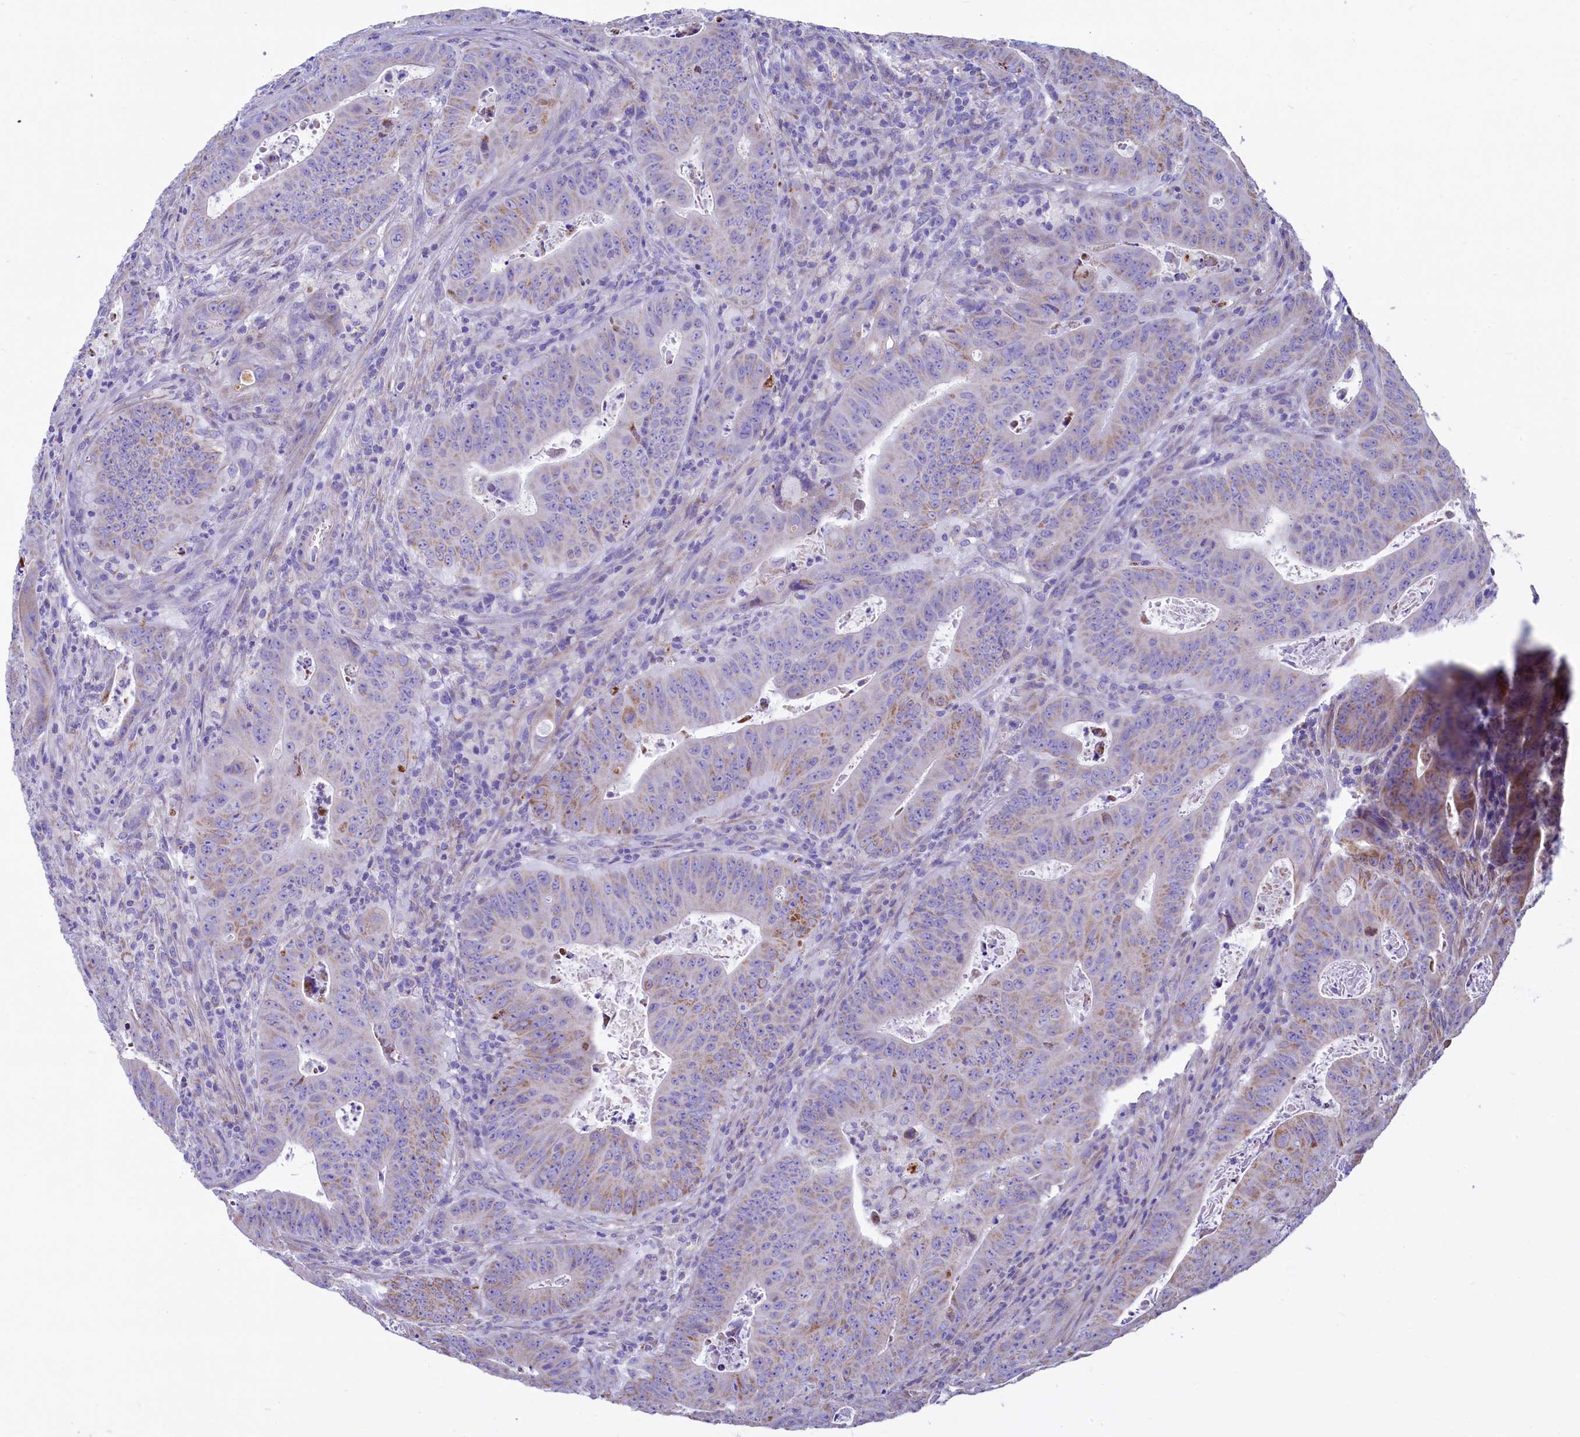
{"staining": {"intensity": "moderate", "quantity": "<25%", "location": "cytoplasmic/membranous"}, "tissue": "colorectal cancer", "cell_type": "Tumor cells", "image_type": "cancer", "snomed": [{"axis": "morphology", "description": "Adenocarcinoma, NOS"}, {"axis": "topography", "description": "Rectum"}], "caption": "Adenocarcinoma (colorectal) tissue displays moderate cytoplasmic/membranous expression in approximately <25% of tumor cells, visualized by immunohistochemistry.", "gene": "VWCE", "patient": {"sex": "female", "age": 75}}